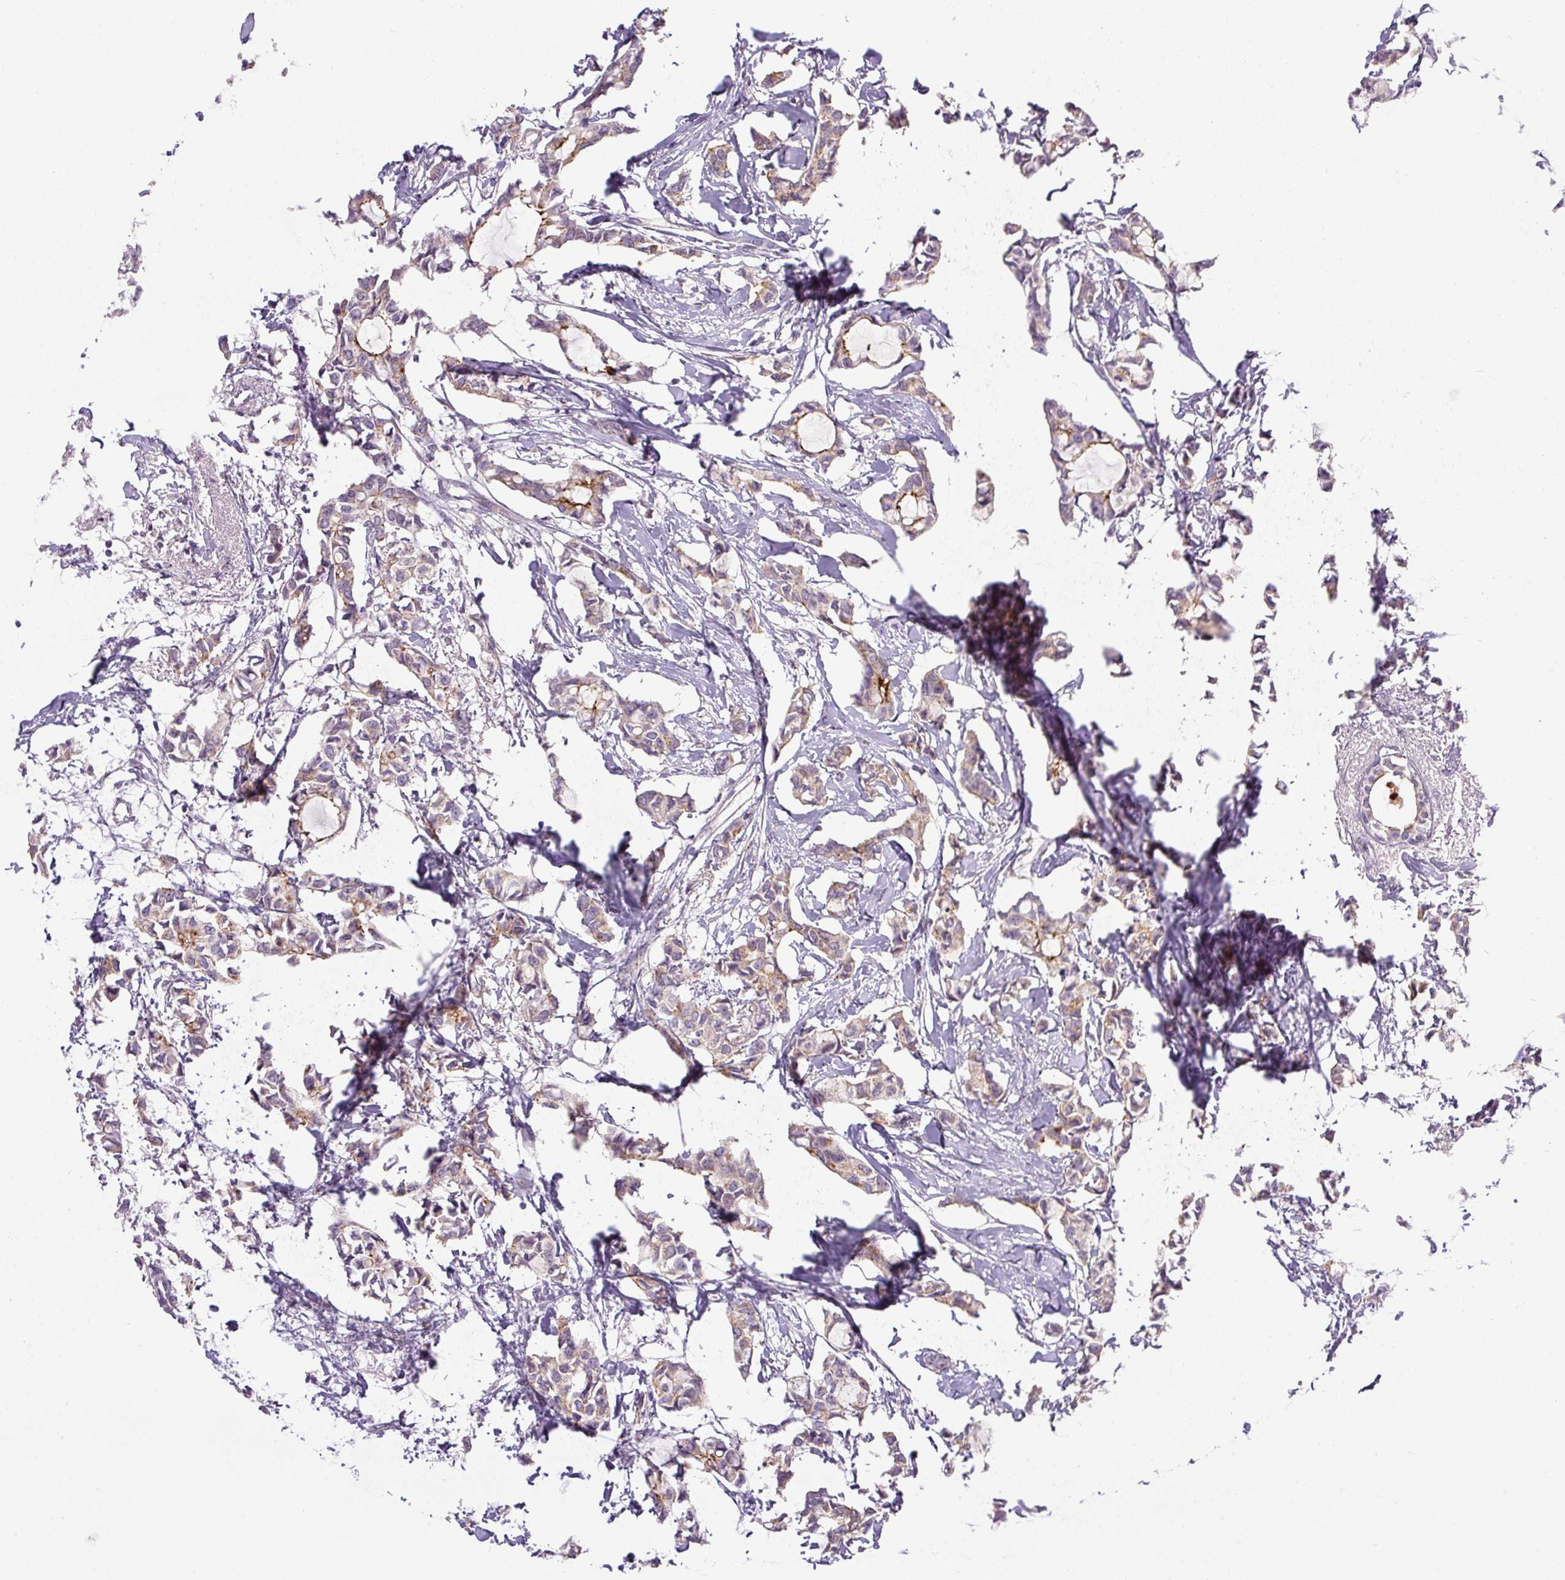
{"staining": {"intensity": "moderate", "quantity": "25%-75%", "location": "cytoplasmic/membranous"}, "tissue": "breast cancer", "cell_type": "Tumor cells", "image_type": "cancer", "snomed": [{"axis": "morphology", "description": "Duct carcinoma"}, {"axis": "topography", "description": "Breast"}], "caption": "Breast cancer tissue shows moderate cytoplasmic/membranous staining in about 25%-75% of tumor cells, visualized by immunohistochemistry.", "gene": "PCM1", "patient": {"sex": "female", "age": 73}}